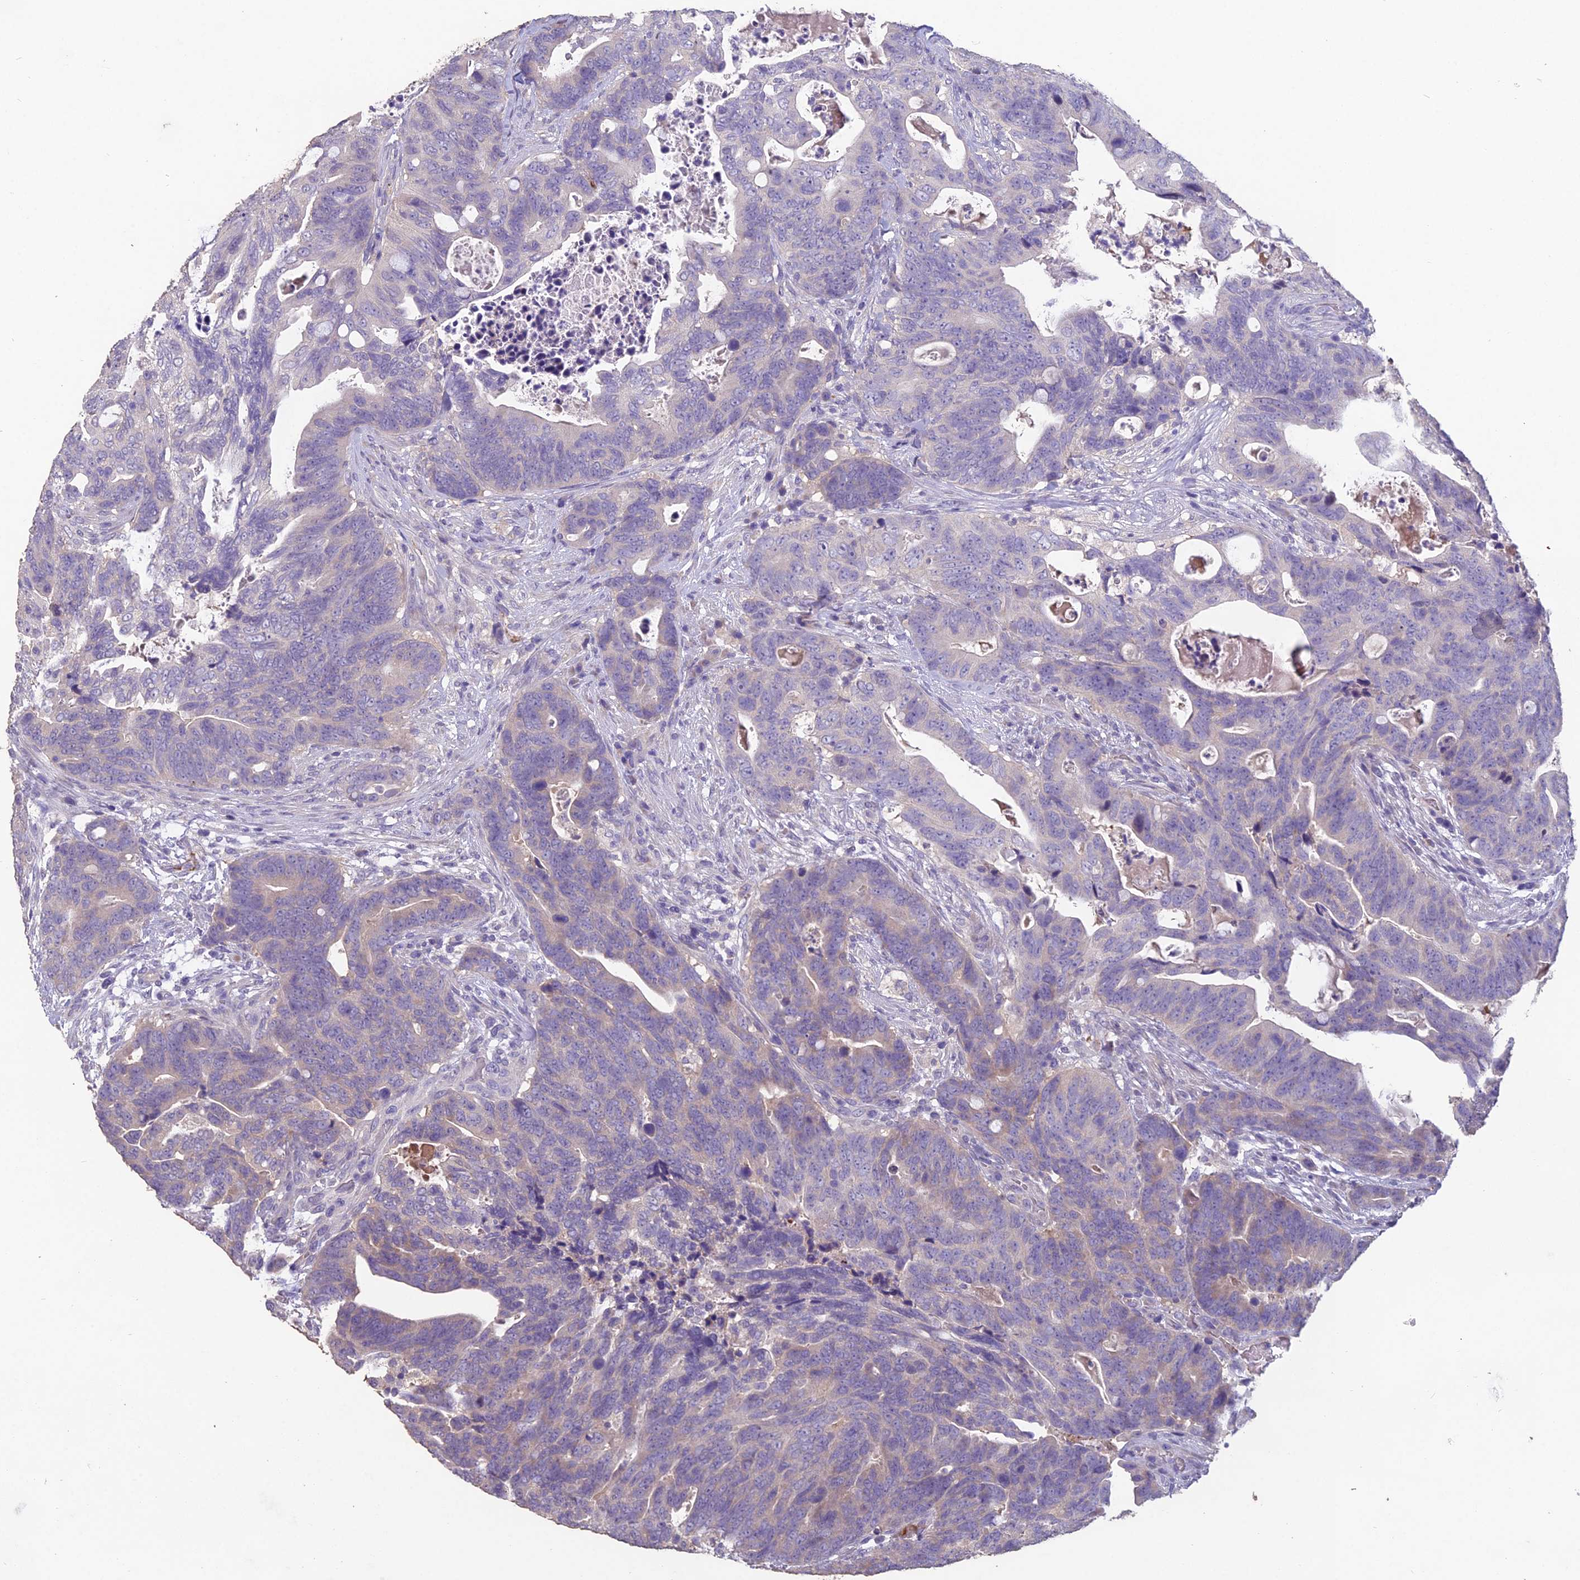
{"staining": {"intensity": "weak", "quantity": "<25%", "location": "cytoplasmic/membranous"}, "tissue": "colorectal cancer", "cell_type": "Tumor cells", "image_type": "cancer", "snomed": [{"axis": "morphology", "description": "Adenocarcinoma, NOS"}, {"axis": "topography", "description": "Colon"}], "caption": "DAB immunohistochemical staining of human colorectal adenocarcinoma displays no significant expression in tumor cells.", "gene": "CEACAM16", "patient": {"sex": "female", "age": 82}}